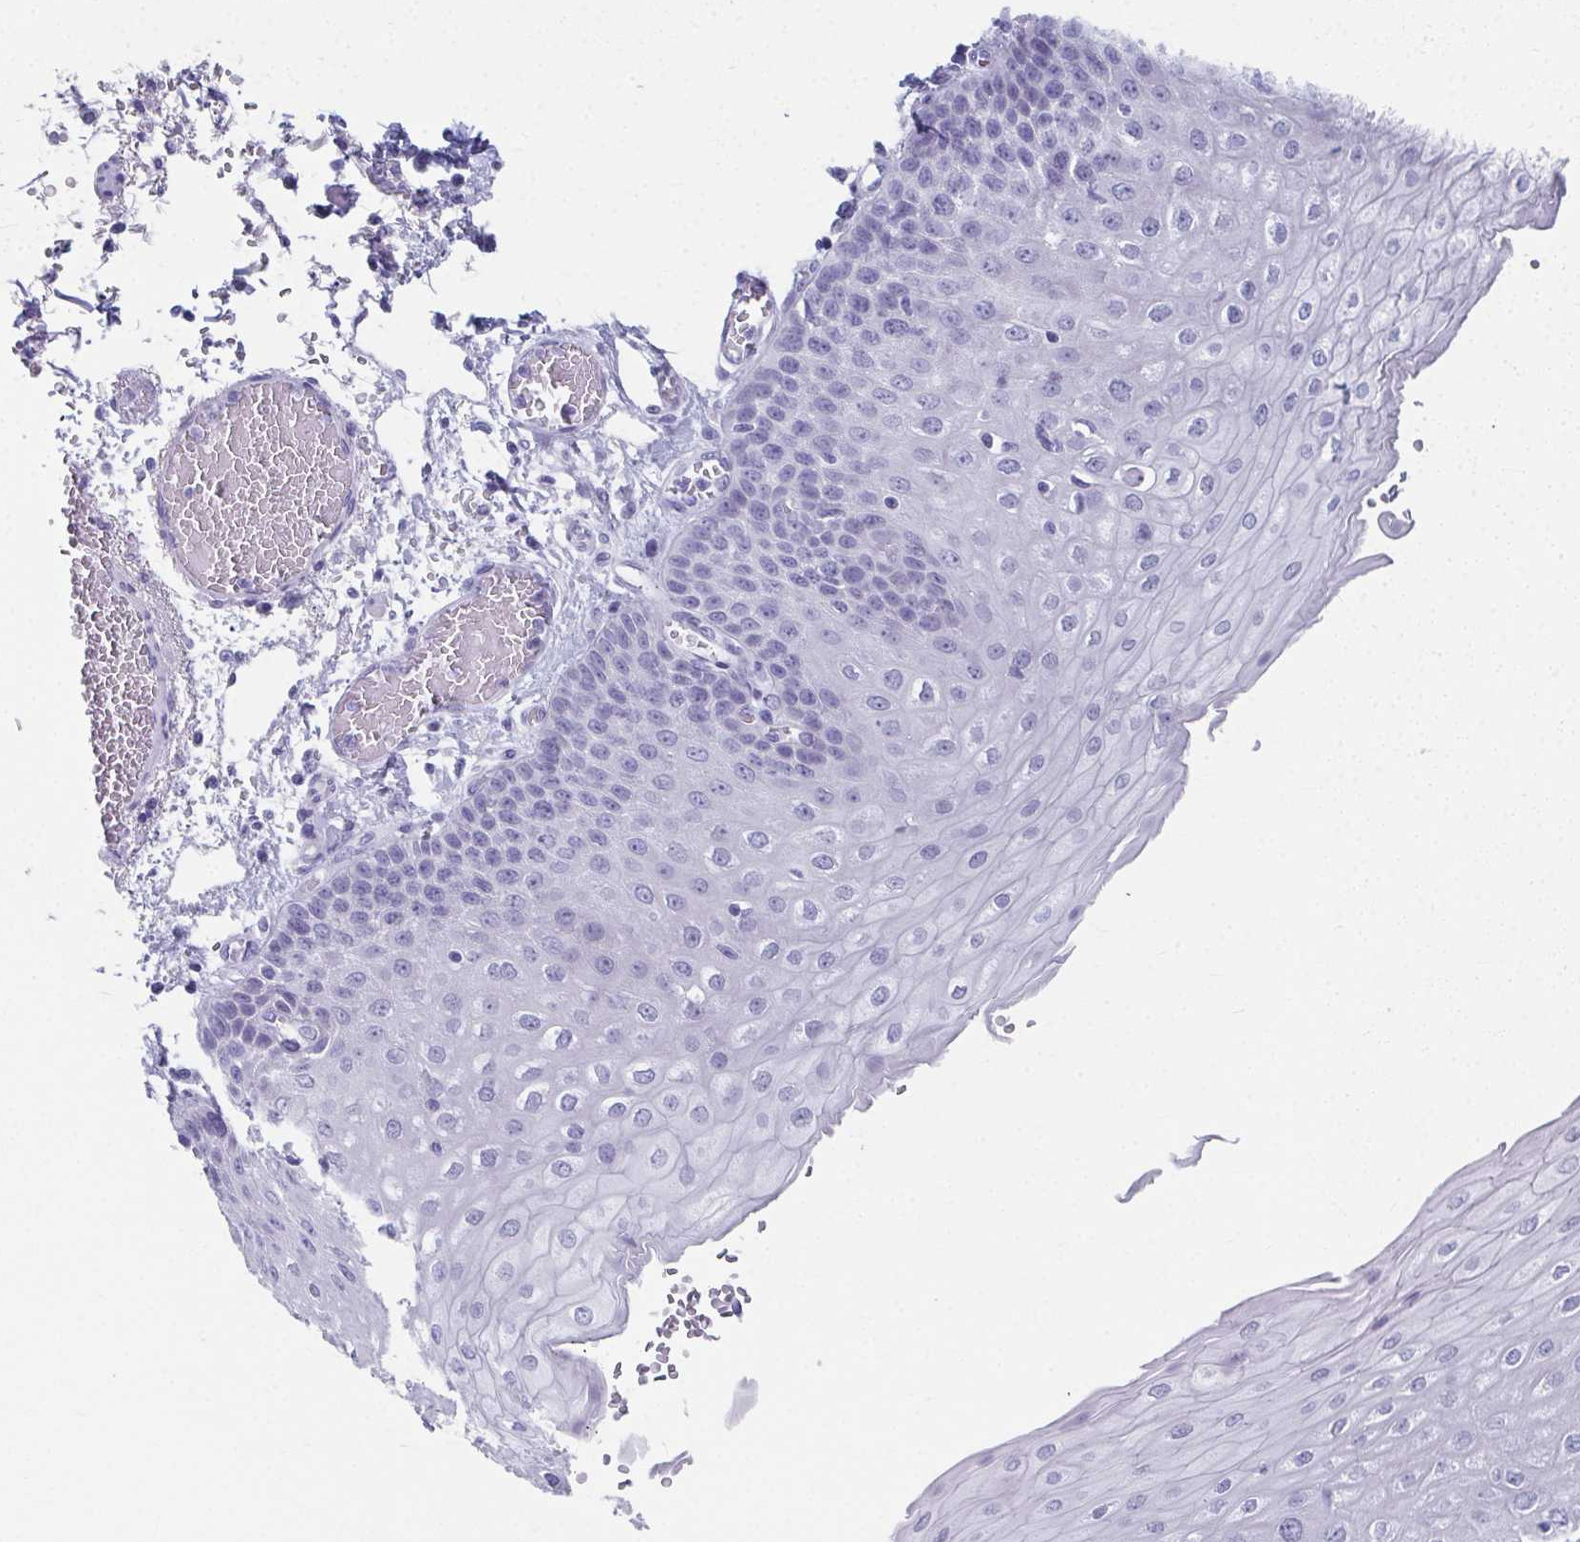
{"staining": {"intensity": "negative", "quantity": "none", "location": "none"}, "tissue": "esophagus", "cell_type": "Squamous epithelial cells", "image_type": "normal", "snomed": [{"axis": "morphology", "description": "Normal tissue, NOS"}, {"axis": "morphology", "description": "Adenocarcinoma, NOS"}, {"axis": "topography", "description": "Esophagus"}], "caption": "IHC photomicrograph of benign esophagus: human esophagus stained with DAB (3,3'-diaminobenzidine) shows no significant protein positivity in squamous epithelial cells.", "gene": "GHRL", "patient": {"sex": "male", "age": 81}}